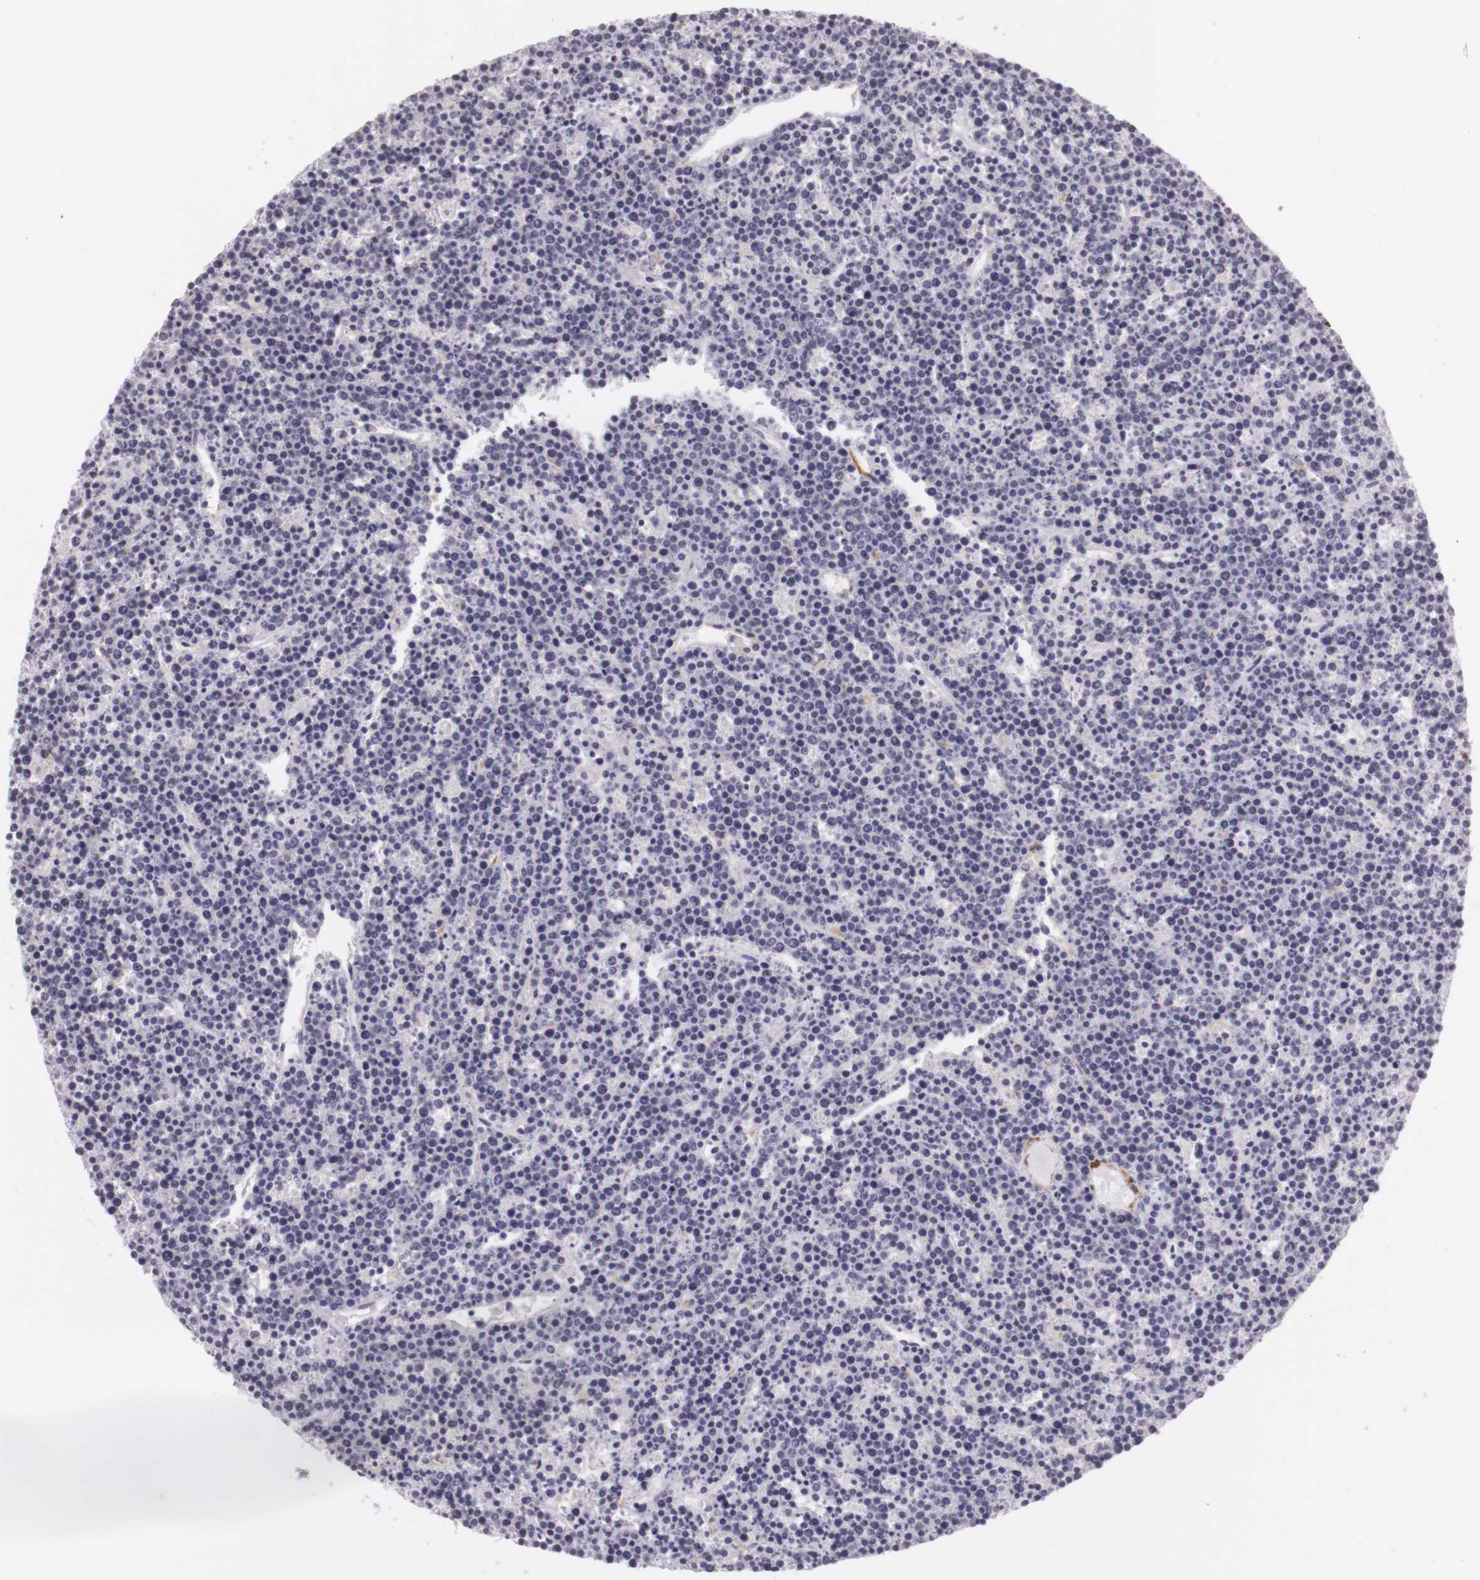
{"staining": {"intensity": "negative", "quantity": "none", "location": "none"}, "tissue": "lymphoma", "cell_type": "Tumor cells", "image_type": "cancer", "snomed": [{"axis": "morphology", "description": "Malignant lymphoma, non-Hodgkin's type, High grade"}, {"axis": "topography", "description": "Ovary"}], "caption": "Immunohistochemistry micrograph of neoplastic tissue: human lymphoma stained with DAB (3,3'-diaminobenzidine) exhibits no significant protein positivity in tumor cells.", "gene": "CNTN2", "patient": {"sex": "female", "age": 56}}